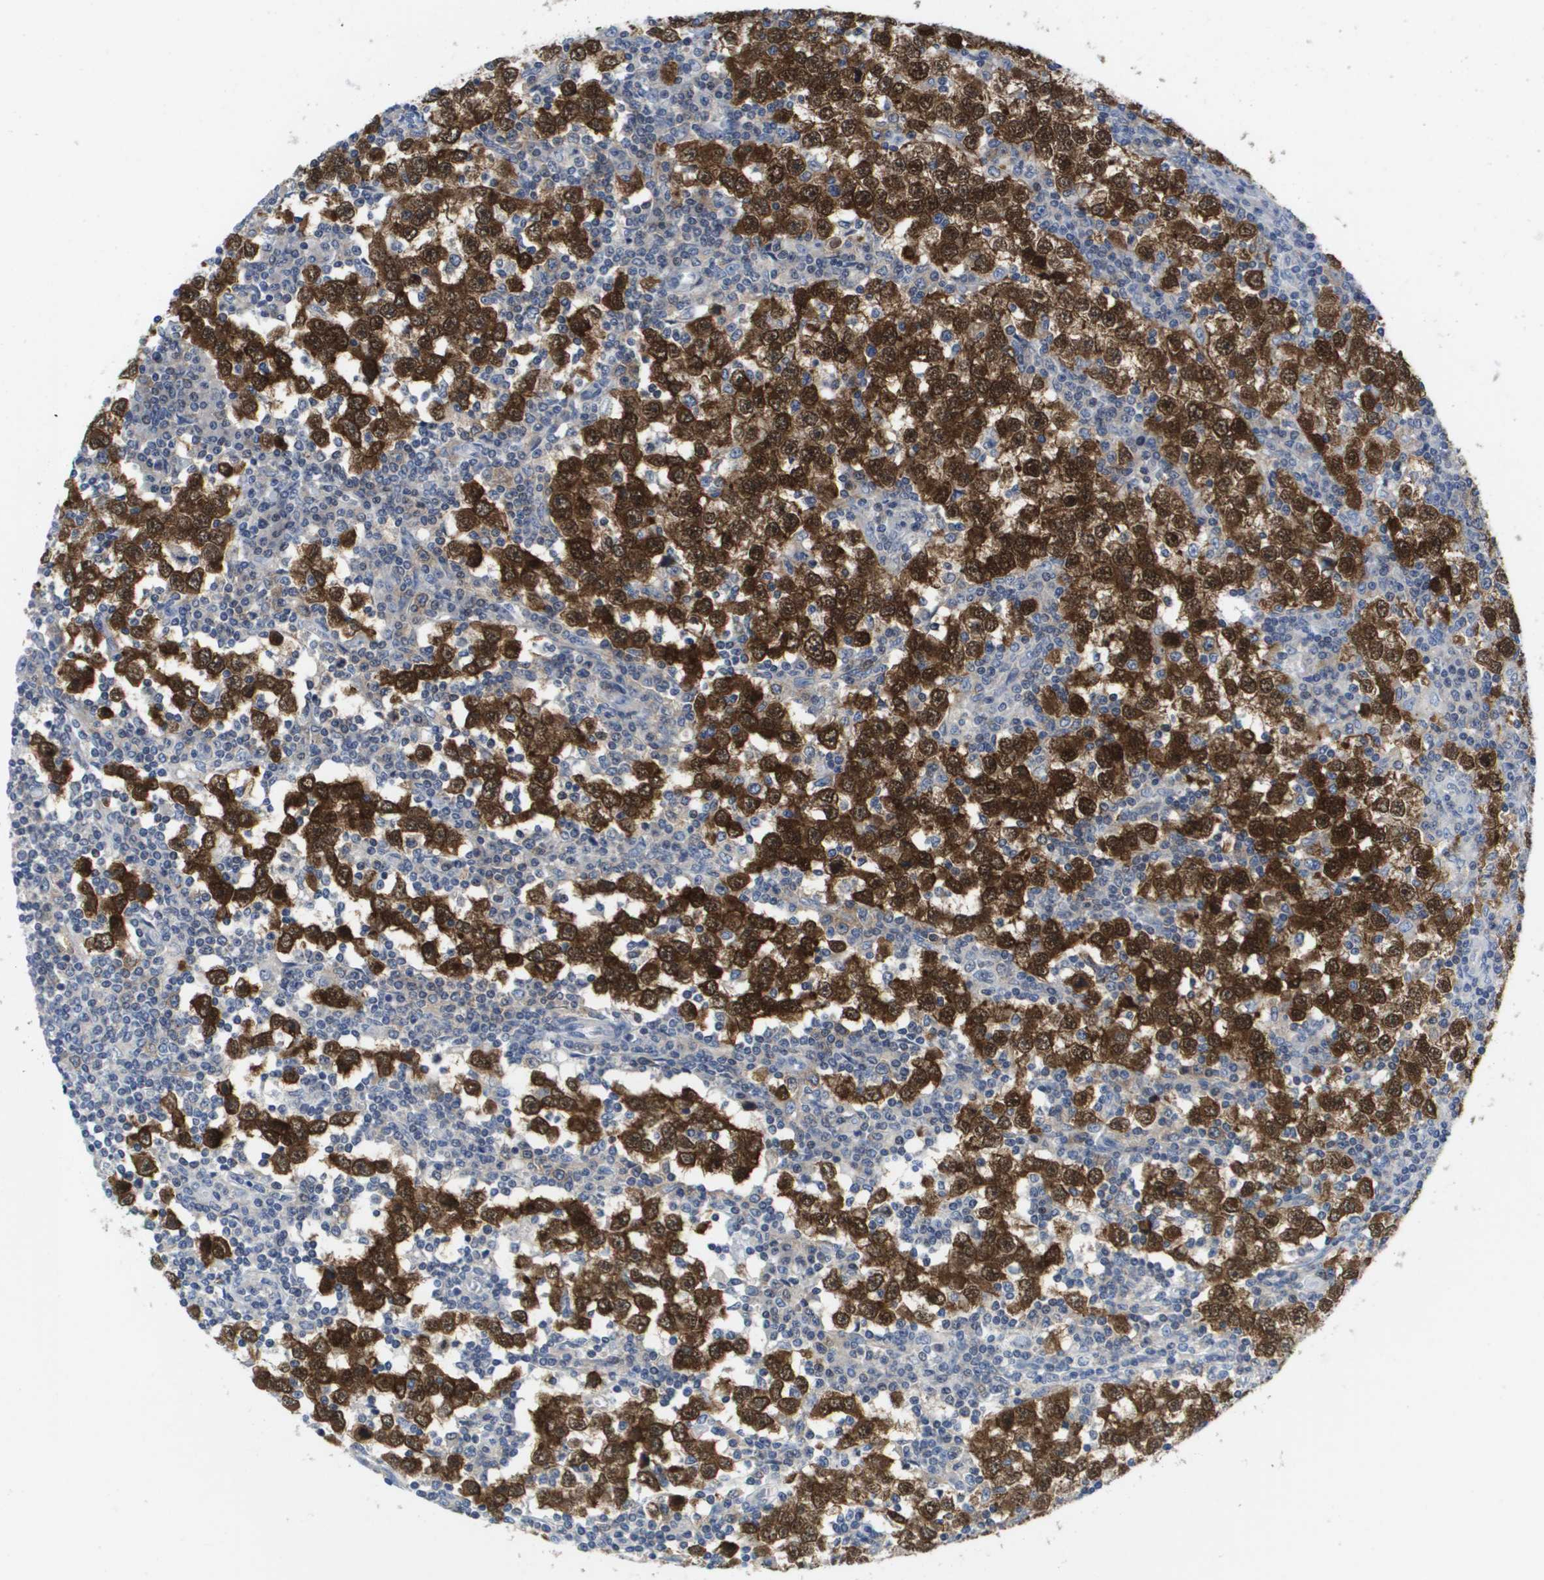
{"staining": {"intensity": "strong", "quantity": ">75%", "location": "cytoplasmic/membranous,nuclear"}, "tissue": "testis cancer", "cell_type": "Tumor cells", "image_type": "cancer", "snomed": [{"axis": "morphology", "description": "Seminoma, NOS"}, {"axis": "topography", "description": "Testis"}], "caption": "Immunohistochemistry (IHC) of human testis seminoma exhibits high levels of strong cytoplasmic/membranous and nuclear staining in approximately >75% of tumor cells.", "gene": "FKBP4", "patient": {"sex": "male", "age": 65}}